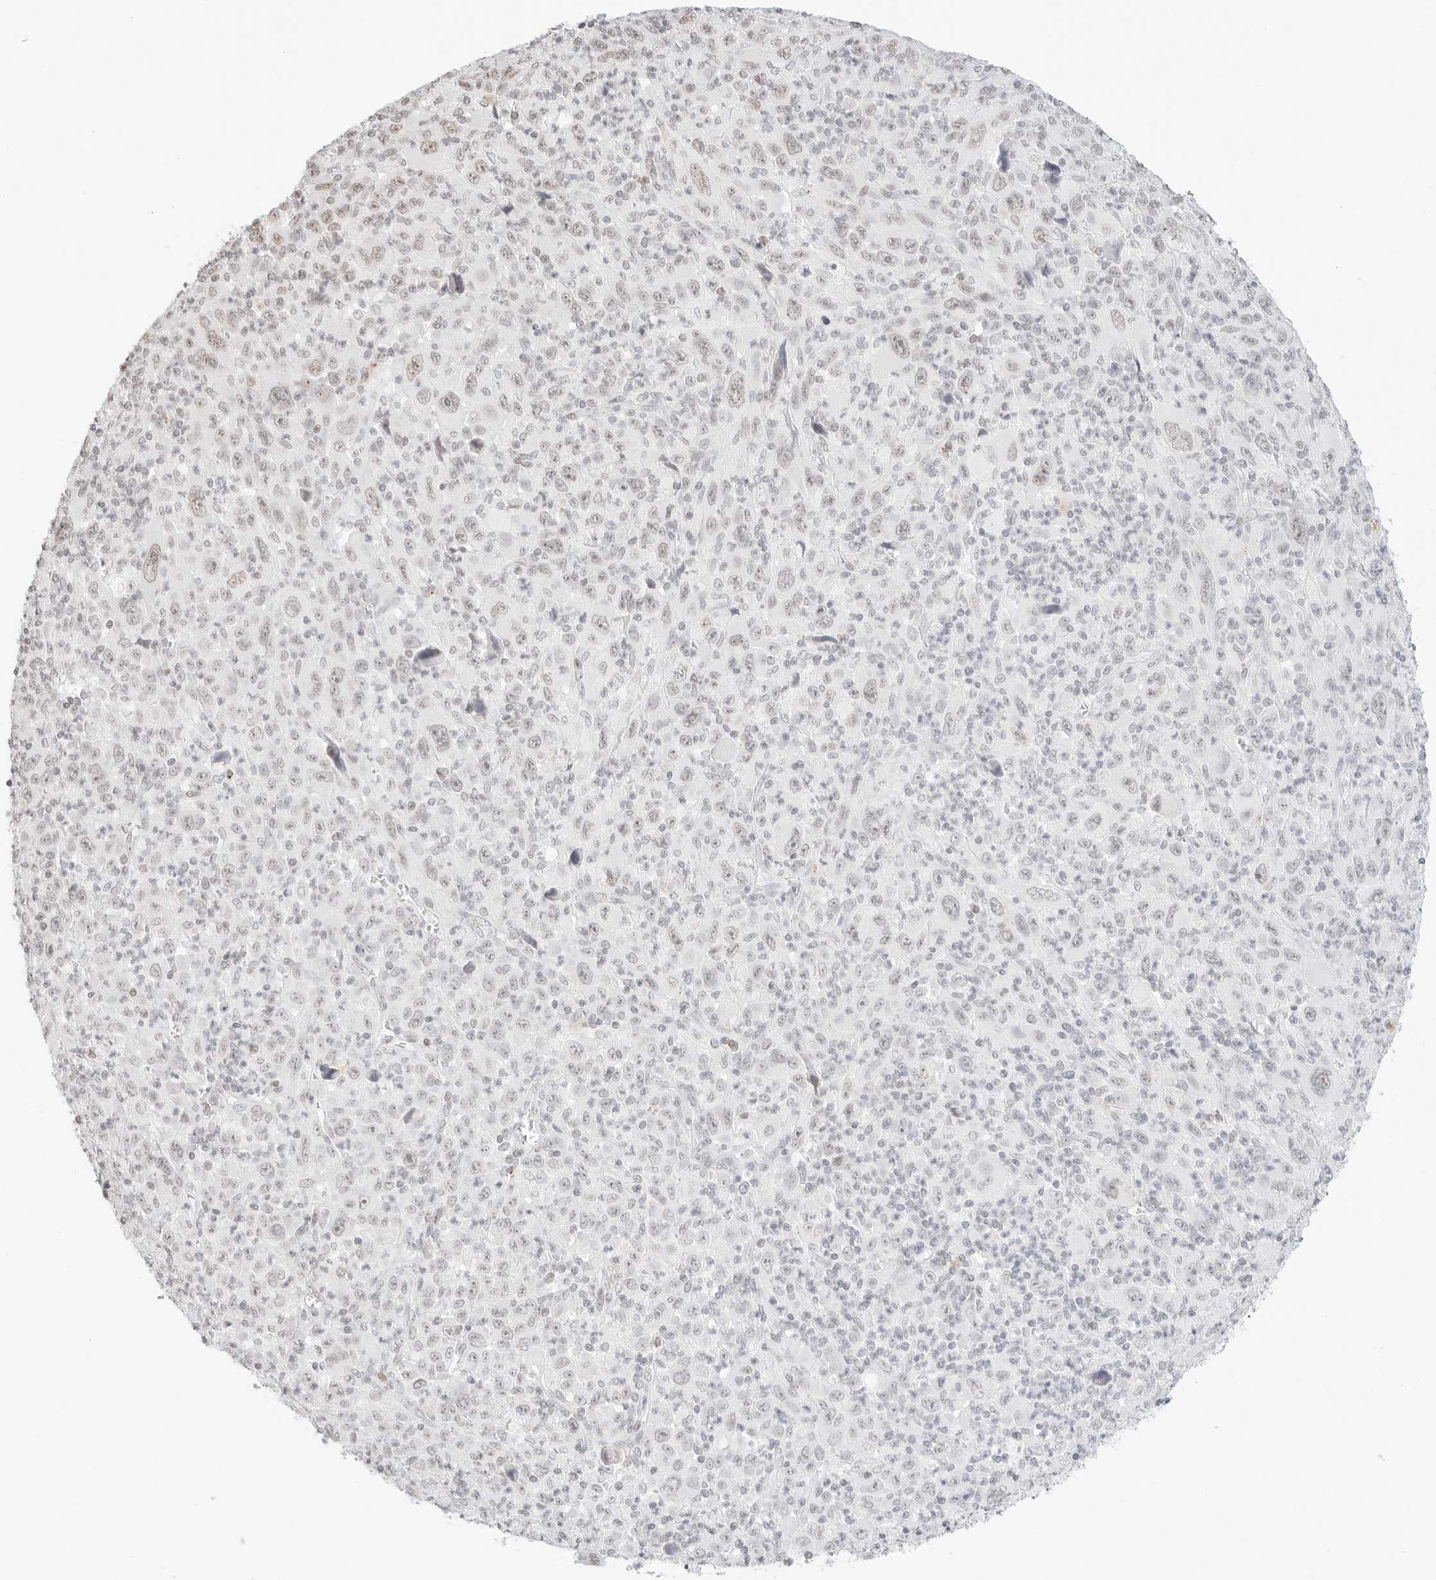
{"staining": {"intensity": "weak", "quantity": "<25%", "location": "nuclear"}, "tissue": "melanoma", "cell_type": "Tumor cells", "image_type": "cancer", "snomed": [{"axis": "morphology", "description": "Malignant melanoma, Metastatic site"}, {"axis": "topography", "description": "Skin"}], "caption": "The photomicrograph exhibits no staining of tumor cells in melanoma.", "gene": "FBLN5", "patient": {"sex": "female", "age": 56}}